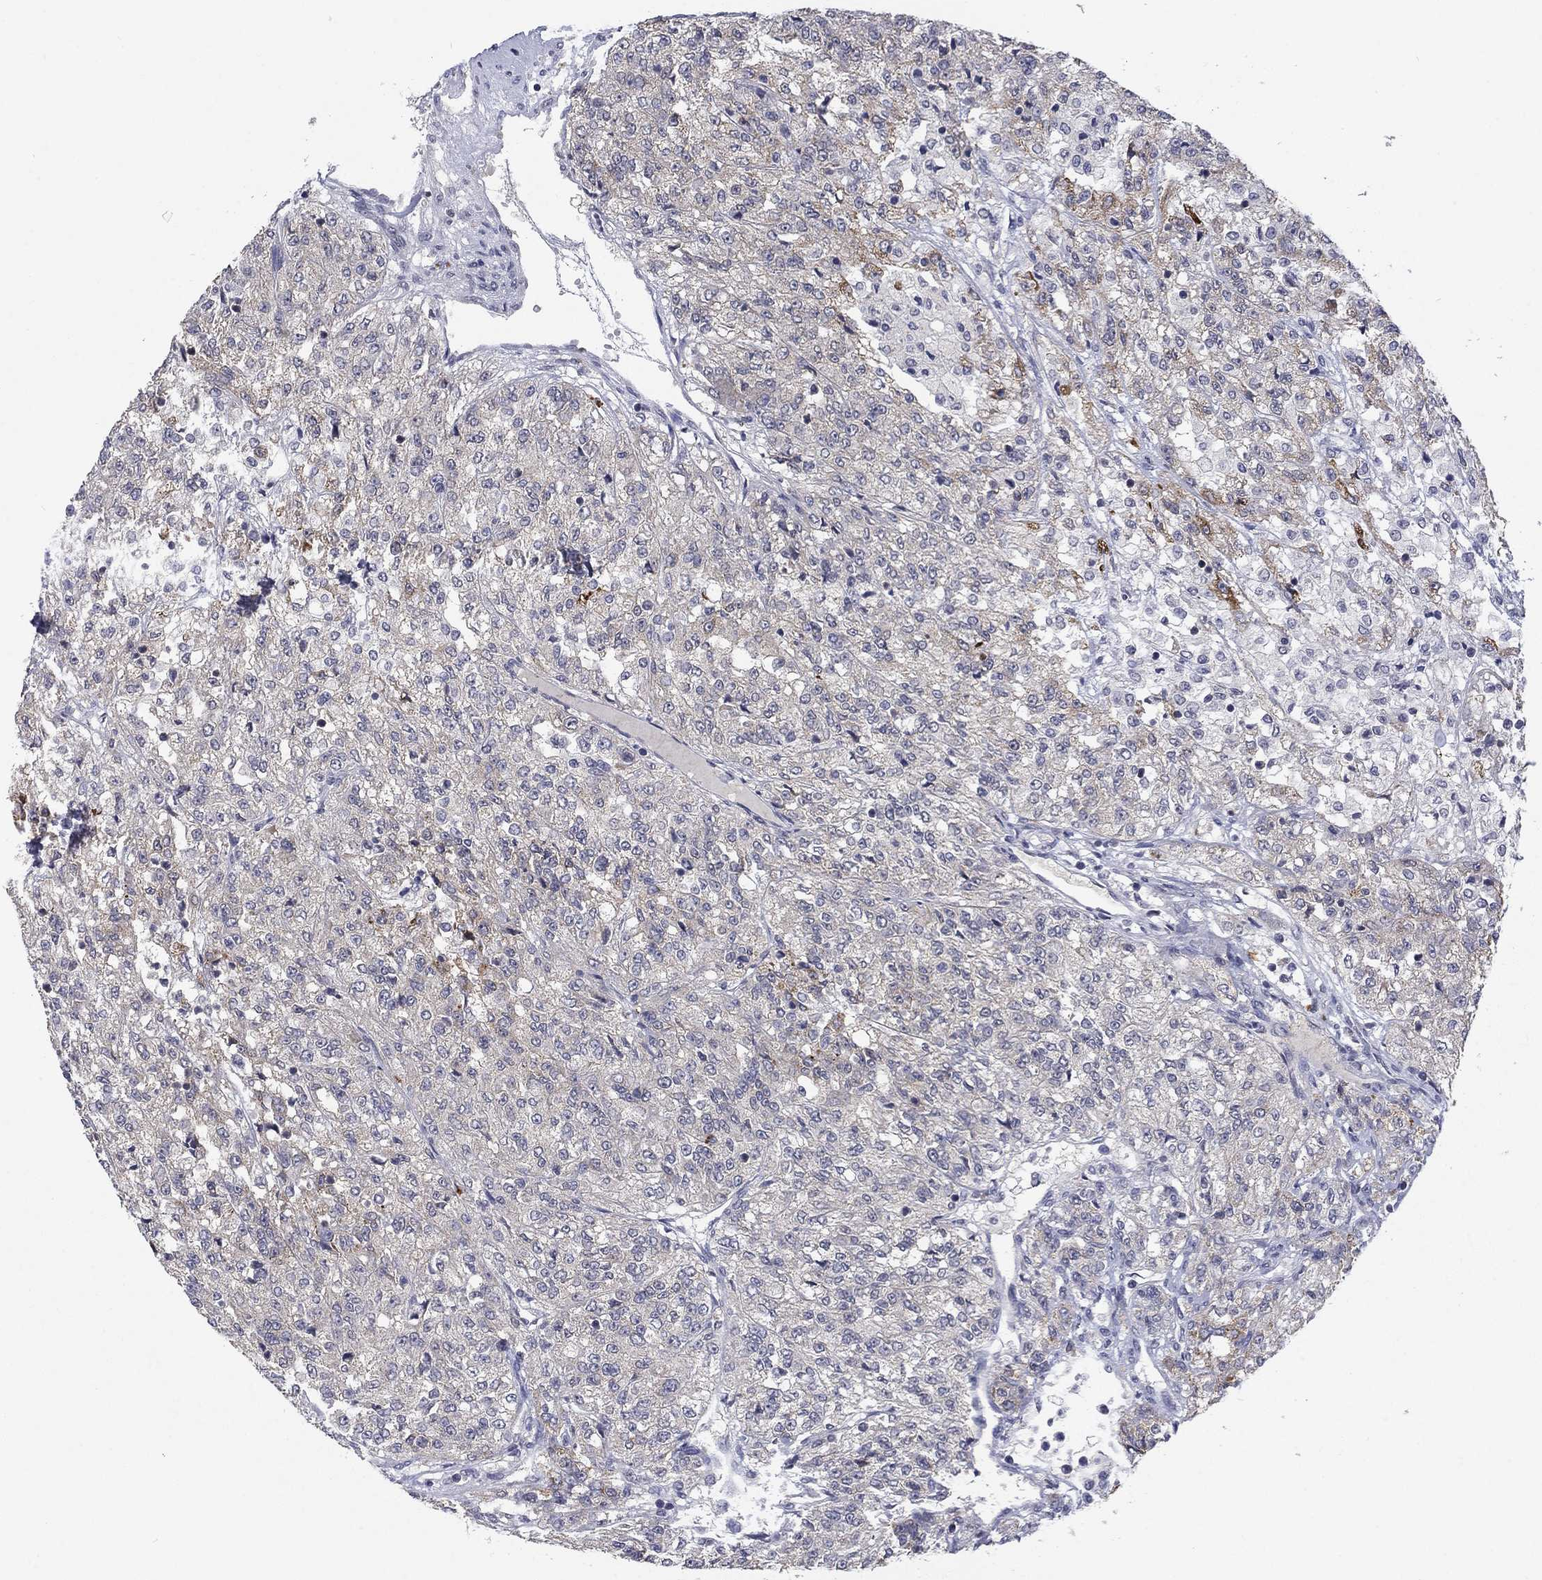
{"staining": {"intensity": "negative", "quantity": "none", "location": "none"}, "tissue": "renal cancer", "cell_type": "Tumor cells", "image_type": "cancer", "snomed": [{"axis": "morphology", "description": "Adenocarcinoma, NOS"}, {"axis": "topography", "description": "Kidney"}], "caption": "DAB immunohistochemical staining of human renal cancer reveals no significant positivity in tumor cells.", "gene": "SPATA33", "patient": {"sex": "female", "age": 63}}